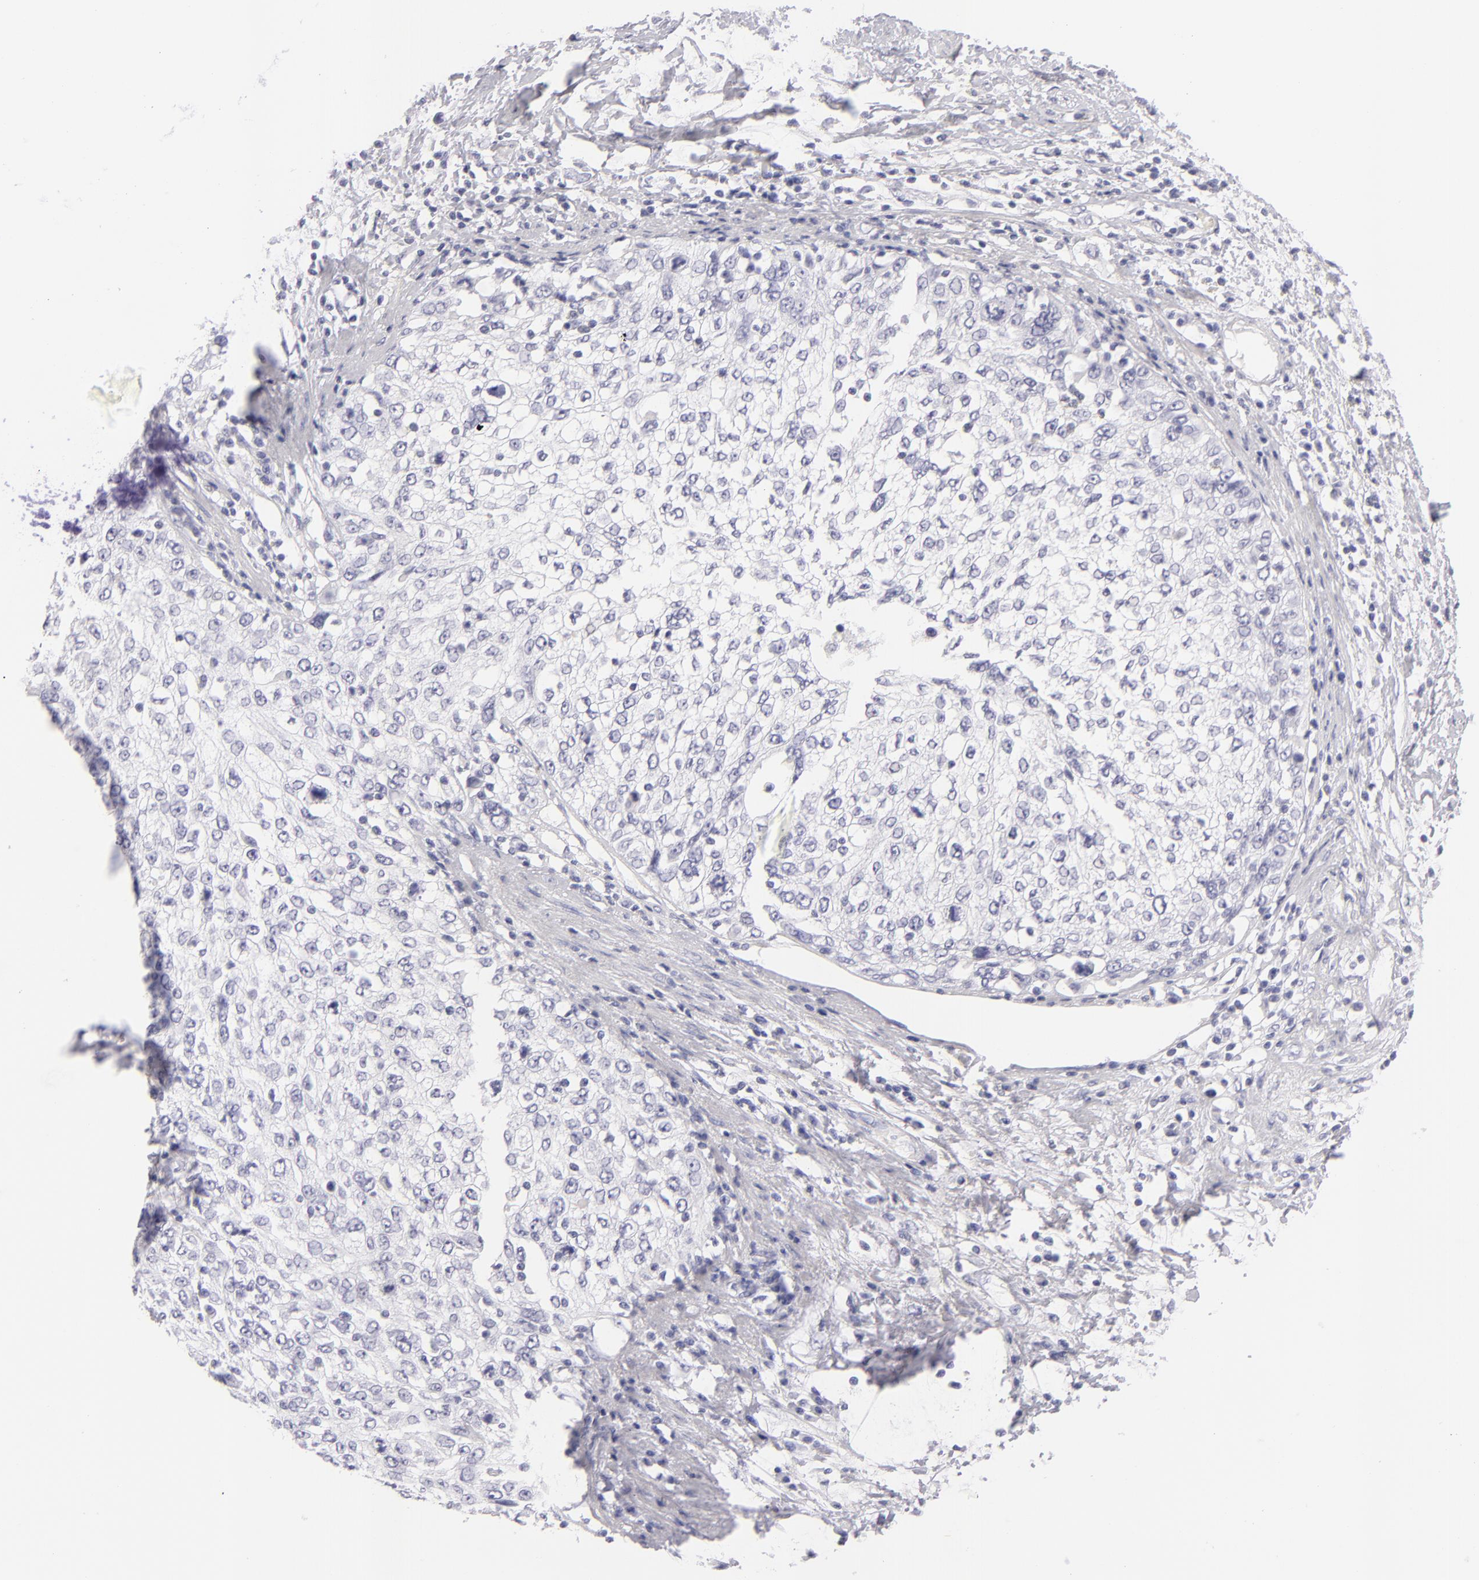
{"staining": {"intensity": "negative", "quantity": "none", "location": "none"}, "tissue": "cervical cancer", "cell_type": "Tumor cells", "image_type": "cancer", "snomed": [{"axis": "morphology", "description": "Squamous cell carcinoma, NOS"}, {"axis": "topography", "description": "Cervix"}], "caption": "This image is of cervical cancer (squamous cell carcinoma) stained with immunohistochemistry to label a protein in brown with the nuclei are counter-stained blue. There is no staining in tumor cells. (DAB immunohistochemistry (IHC), high magnification).", "gene": "VIL1", "patient": {"sex": "female", "age": 57}}